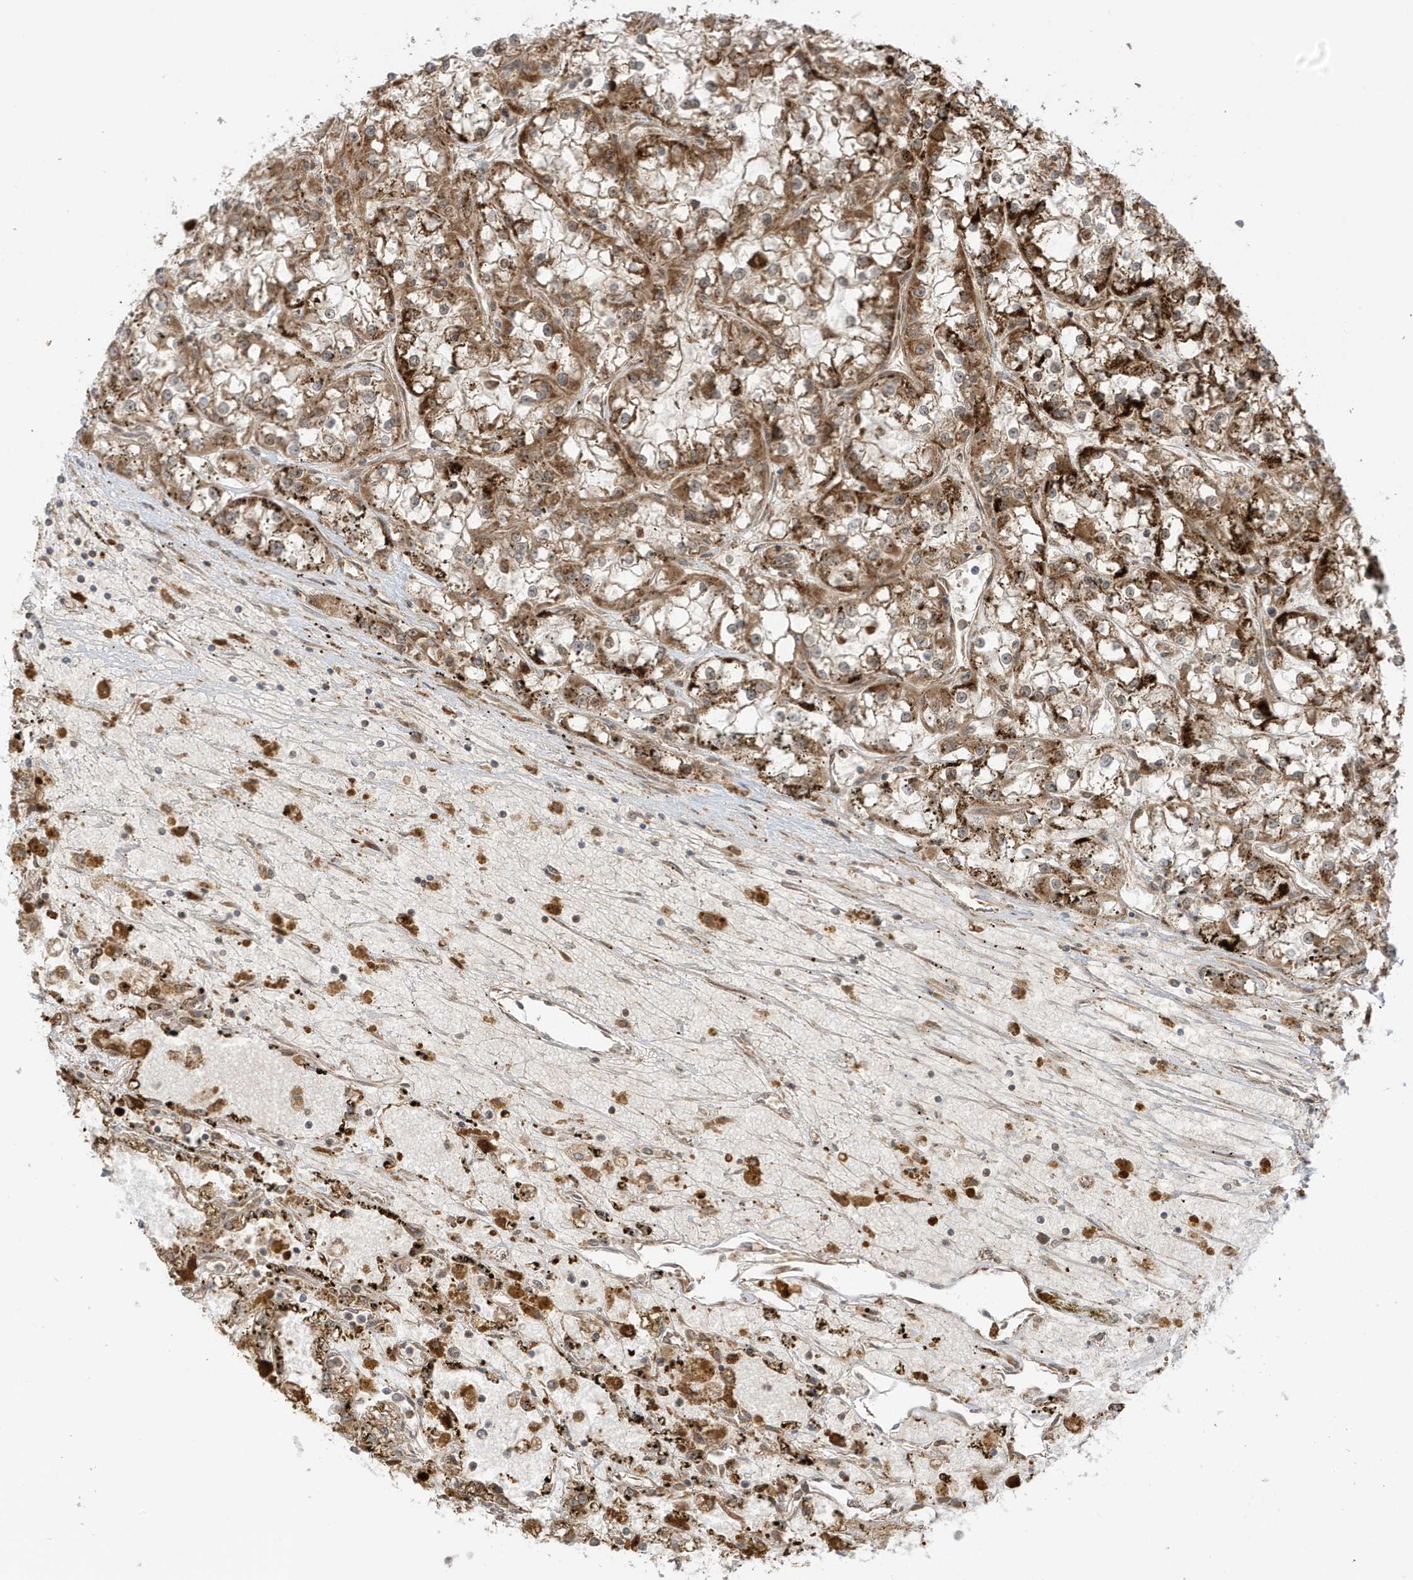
{"staining": {"intensity": "moderate", "quantity": ">75%", "location": "cytoplasmic/membranous"}, "tissue": "renal cancer", "cell_type": "Tumor cells", "image_type": "cancer", "snomed": [{"axis": "morphology", "description": "Adenocarcinoma, NOS"}, {"axis": "topography", "description": "Kidney"}], "caption": "Brown immunohistochemical staining in human renal cancer displays moderate cytoplasmic/membranous positivity in about >75% of tumor cells.", "gene": "DHX36", "patient": {"sex": "female", "age": 52}}